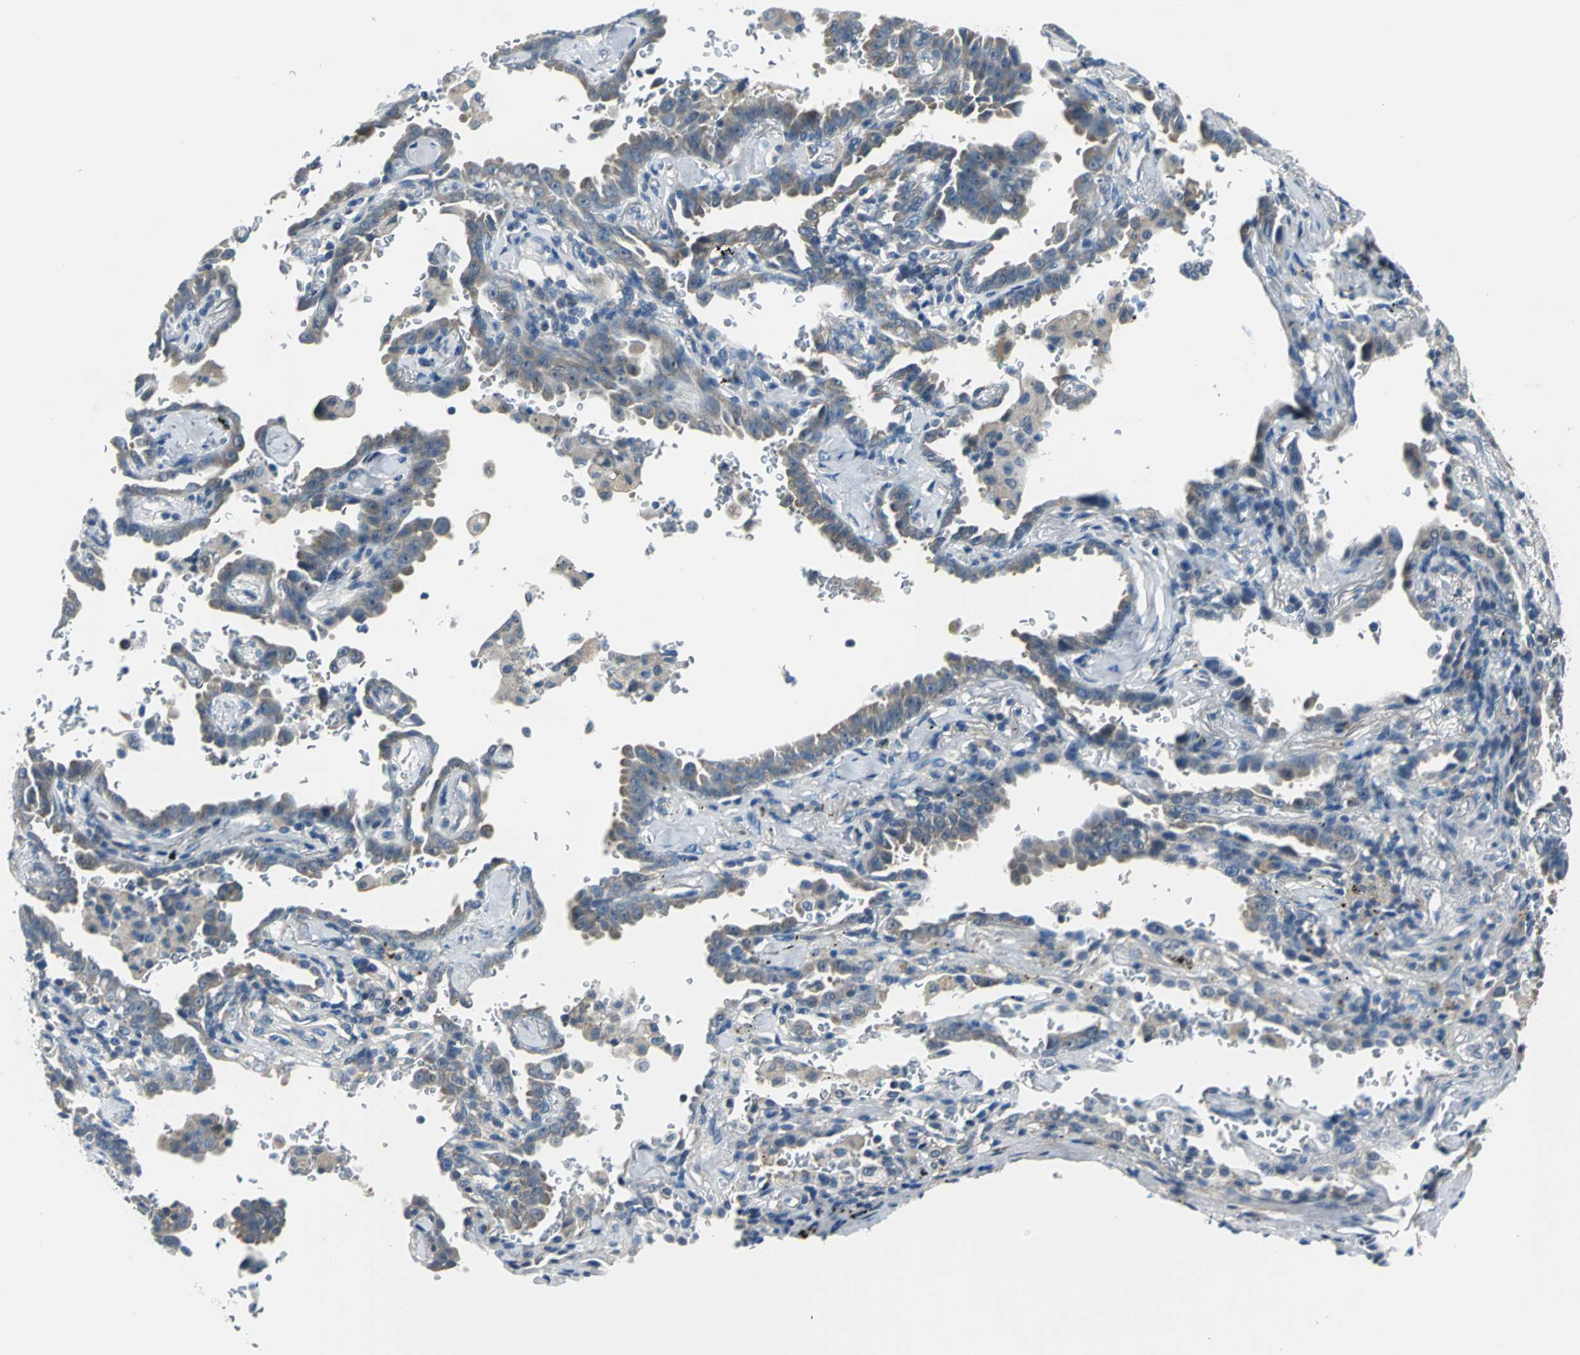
{"staining": {"intensity": "weak", "quantity": ">75%", "location": "cytoplasmic/membranous"}, "tissue": "lung cancer", "cell_type": "Tumor cells", "image_type": "cancer", "snomed": [{"axis": "morphology", "description": "Adenocarcinoma, NOS"}, {"axis": "topography", "description": "Lung"}], "caption": "Brown immunohistochemical staining in adenocarcinoma (lung) displays weak cytoplasmic/membranous staining in approximately >75% of tumor cells. (DAB (3,3'-diaminobenzidine) IHC, brown staining for protein, blue staining for nuclei).", "gene": "ZNF415", "patient": {"sex": "female", "age": 64}}